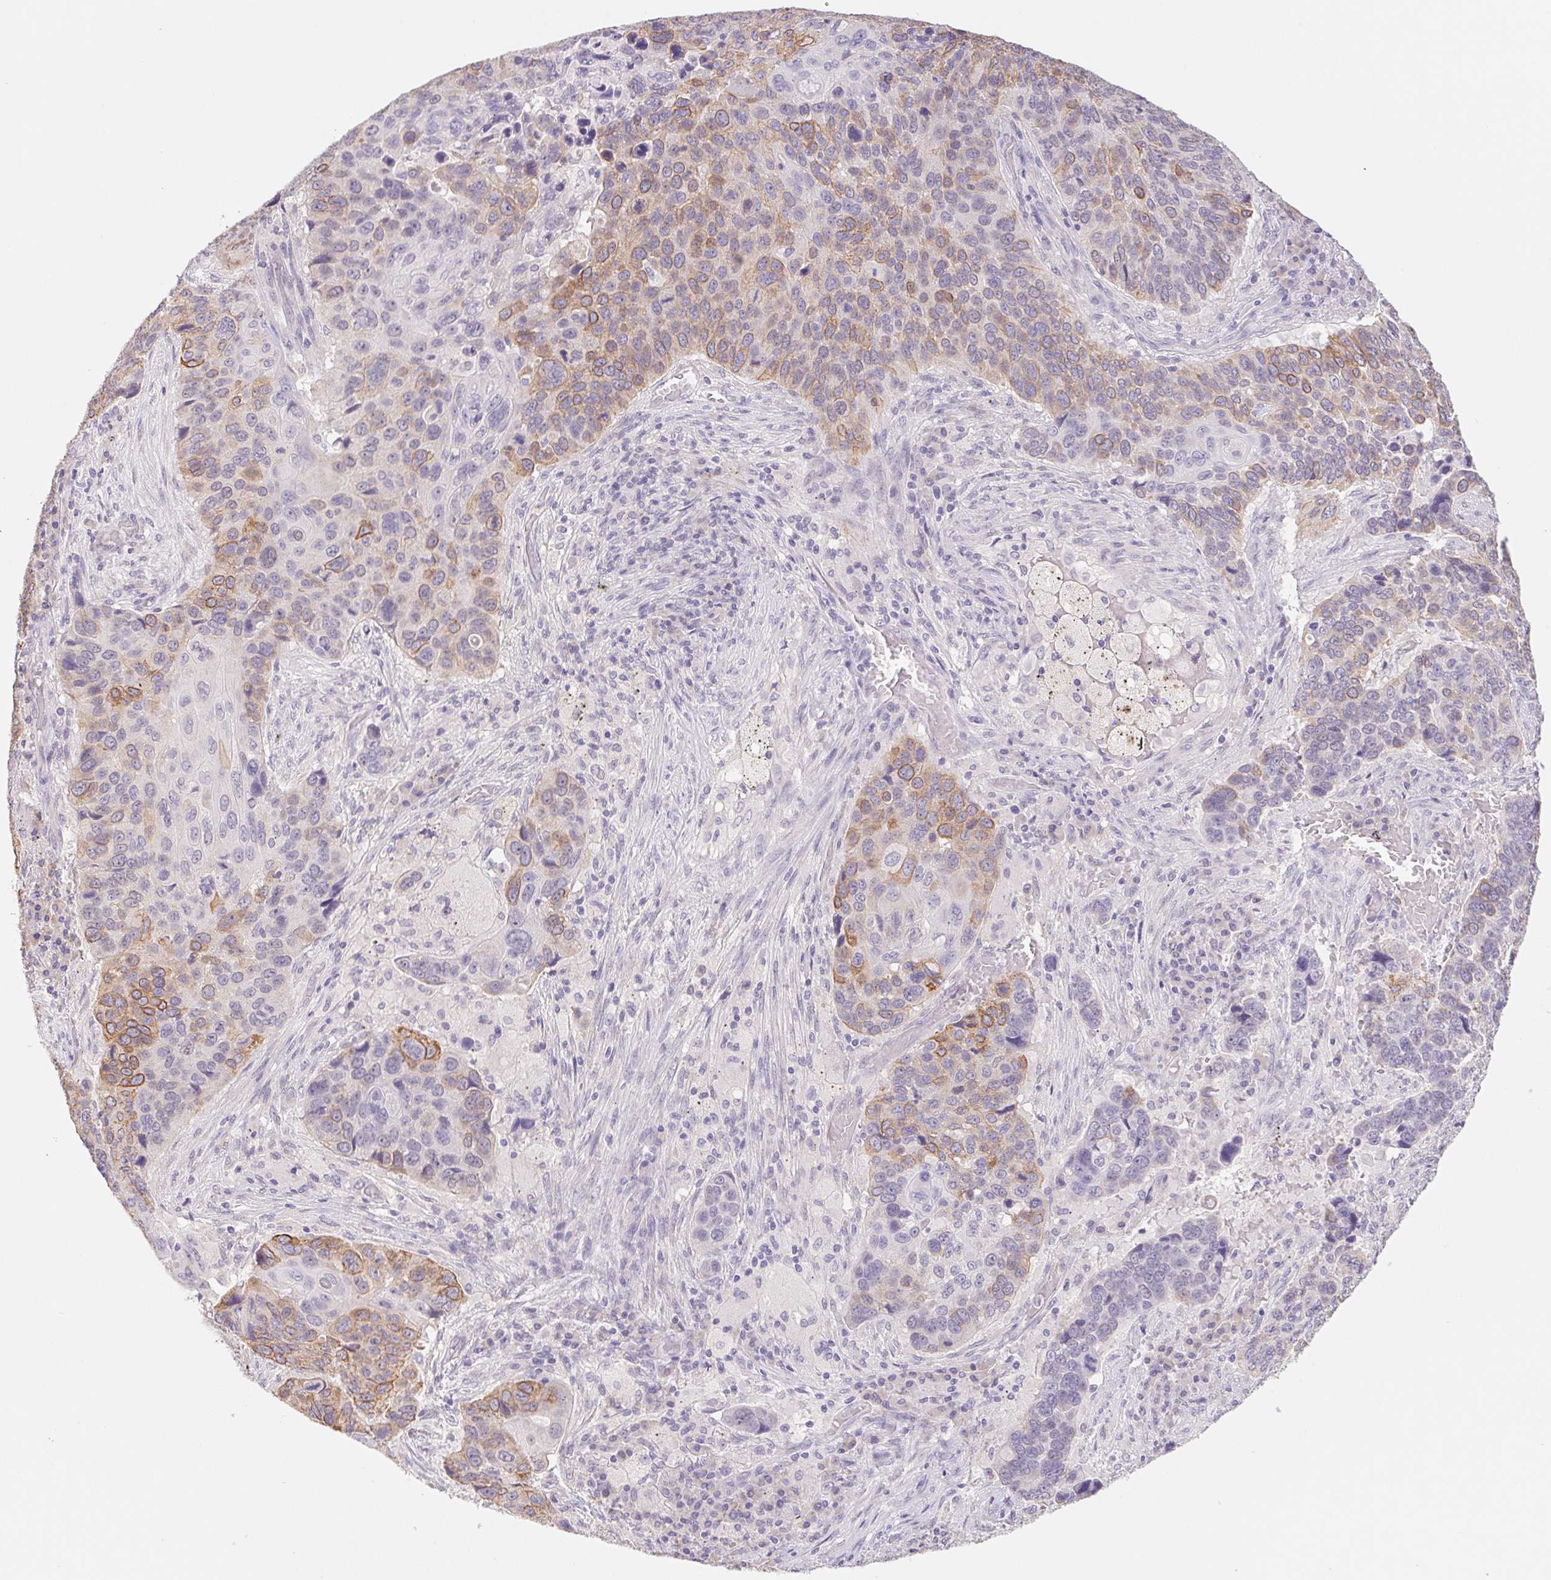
{"staining": {"intensity": "moderate", "quantity": "25%-75%", "location": "cytoplasmic/membranous"}, "tissue": "lung cancer", "cell_type": "Tumor cells", "image_type": "cancer", "snomed": [{"axis": "morphology", "description": "Squamous cell carcinoma, NOS"}, {"axis": "topography", "description": "Lung"}], "caption": "Tumor cells demonstrate medium levels of moderate cytoplasmic/membranous staining in approximately 25%-75% of cells in human squamous cell carcinoma (lung). (IHC, brightfield microscopy, high magnification).", "gene": "PNMA8B", "patient": {"sex": "male", "age": 68}}